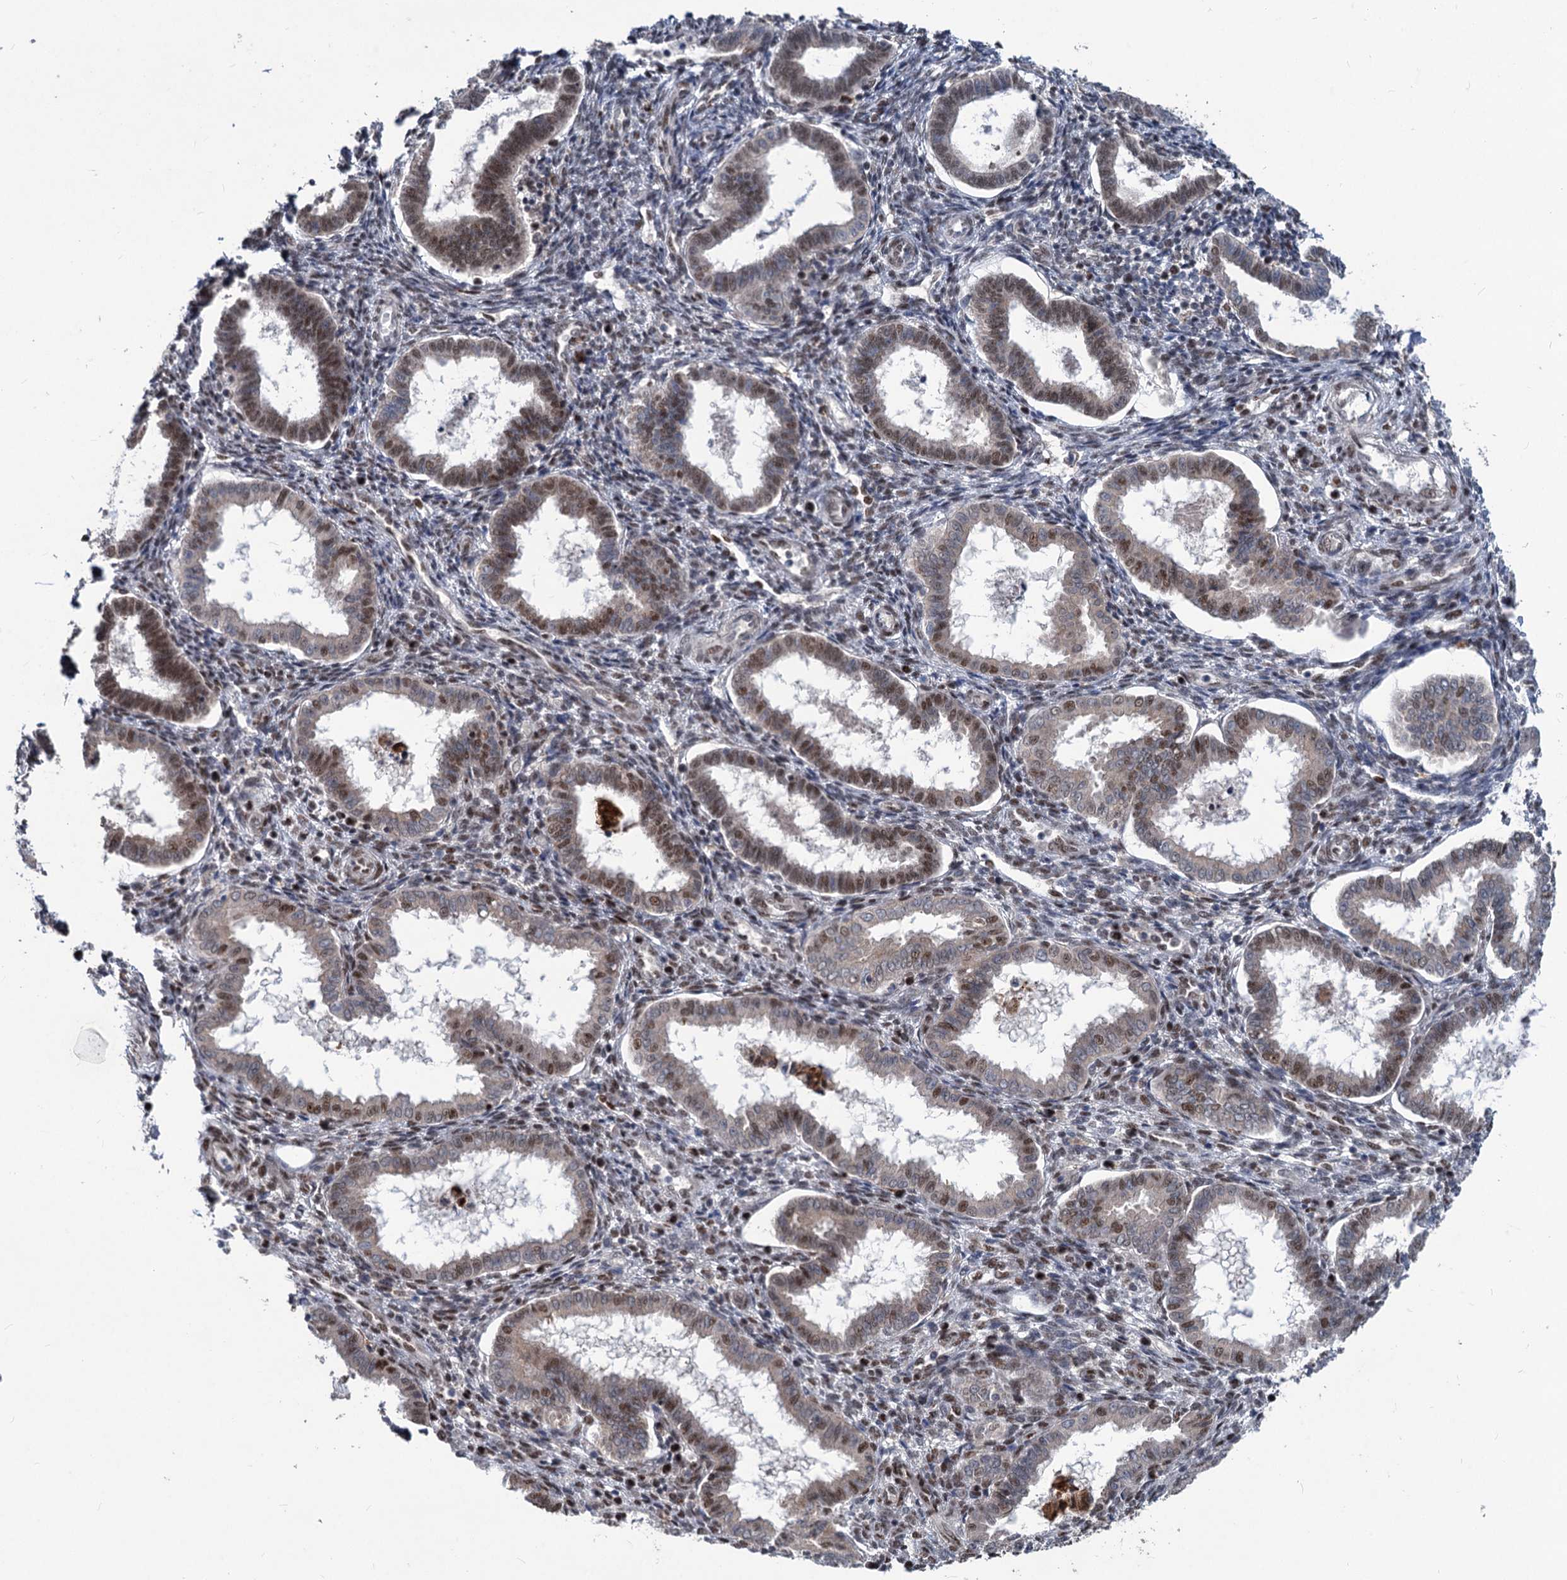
{"staining": {"intensity": "moderate", "quantity": "<25%", "location": "nuclear"}, "tissue": "endometrium", "cell_type": "Cells in endometrial stroma", "image_type": "normal", "snomed": [{"axis": "morphology", "description": "Normal tissue, NOS"}, {"axis": "topography", "description": "Endometrium"}], "caption": "Human endometrium stained with a brown dye exhibits moderate nuclear positive staining in approximately <25% of cells in endometrial stroma.", "gene": "PHF8", "patient": {"sex": "female", "age": 24}}